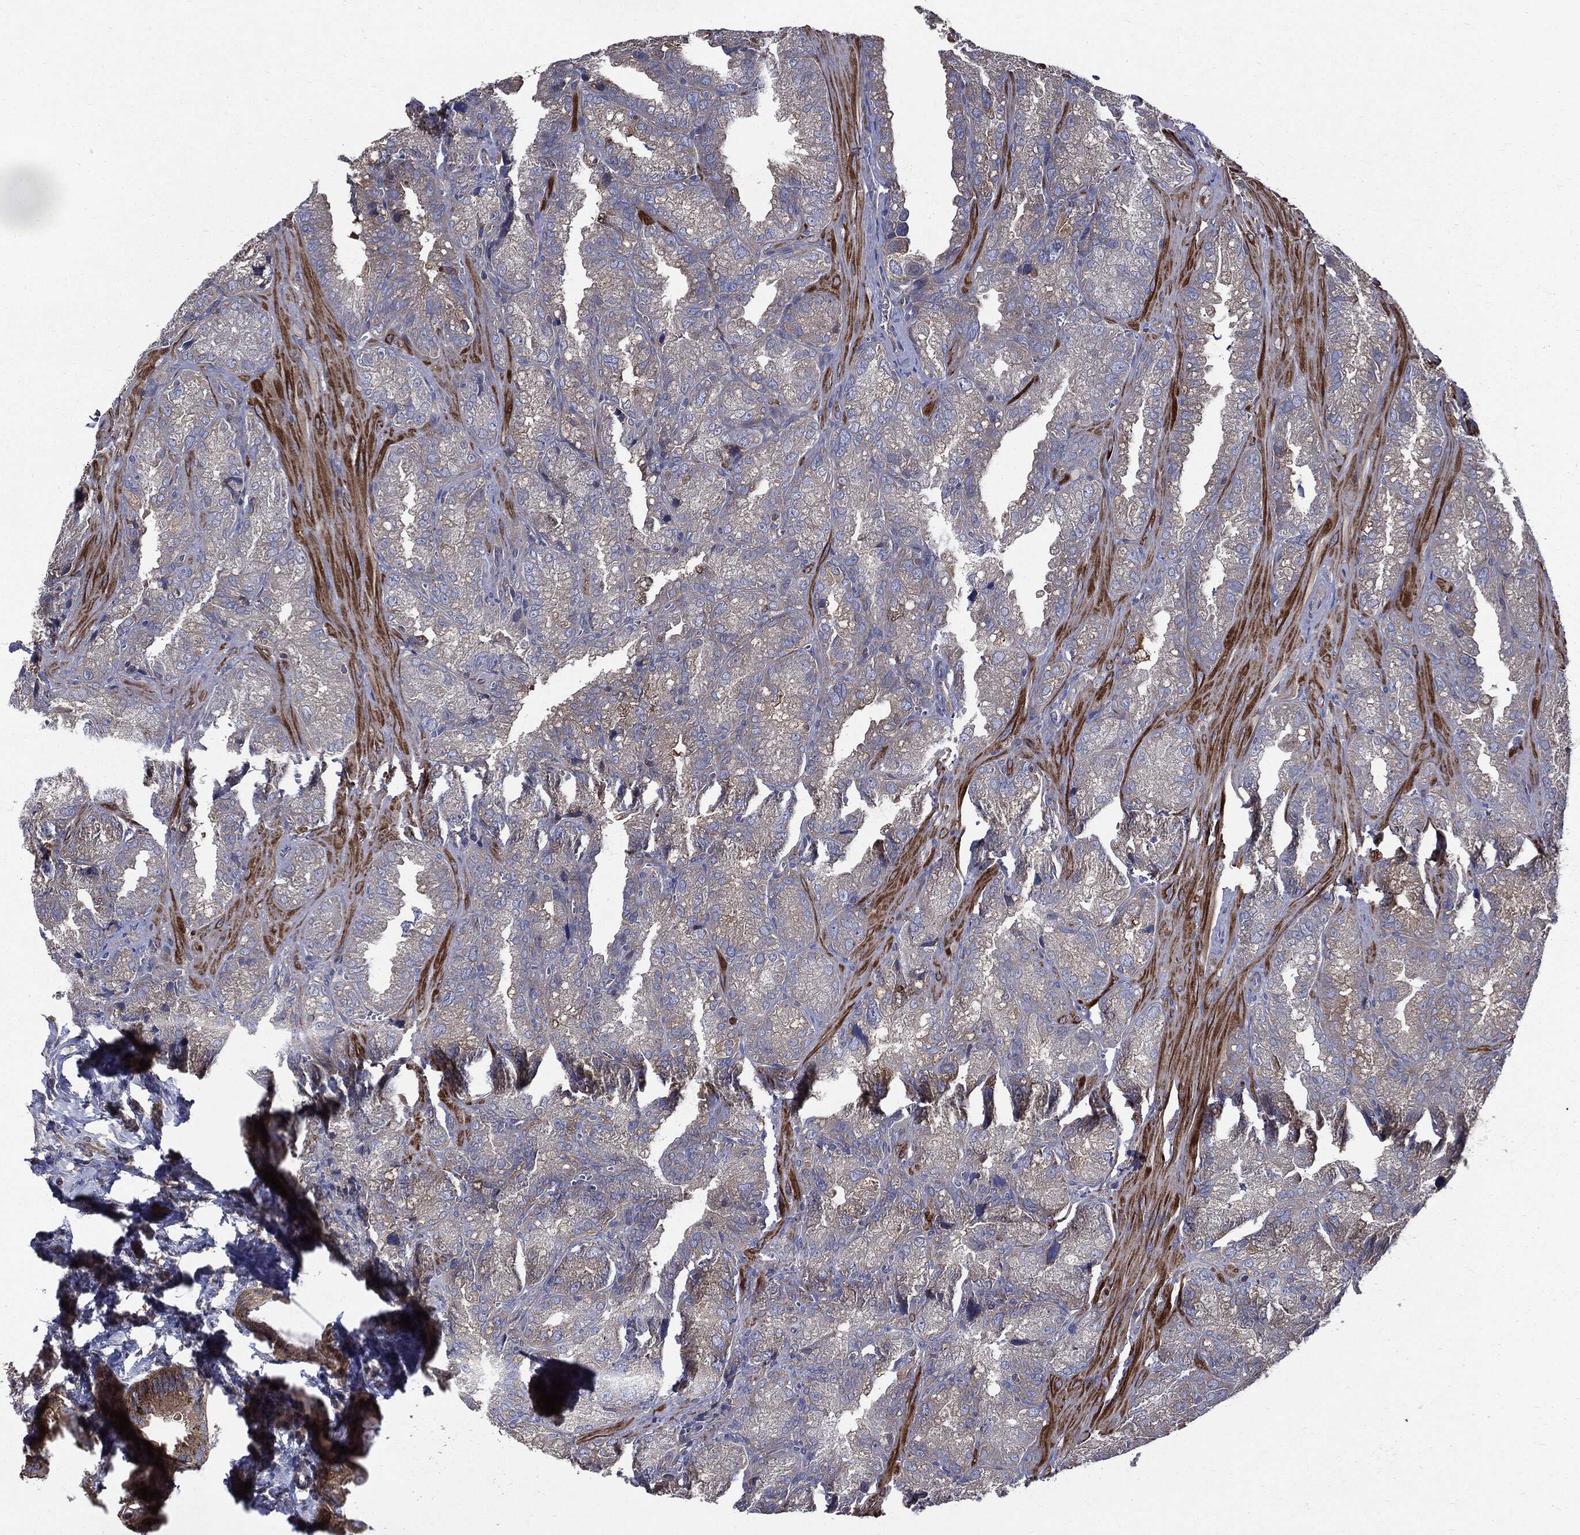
{"staining": {"intensity": "negative", "quantity": "none", "location": "none"}, "tissue": "seminal vesicle", "cell_type": "Glandular cells", "image_type": "normal", "snomed": [{"axis": "morphology", "description": "Normal tissue, NOS"}, {"axis": "topography", "description": "Seminal veicle"}], "caption": "A photomicrograph of seminal vesicle stained for a protein exhibits no brown staining in glandular cells.", "gene": "PDCD6IP", "patient": {"sex": "male", "age": 57}}